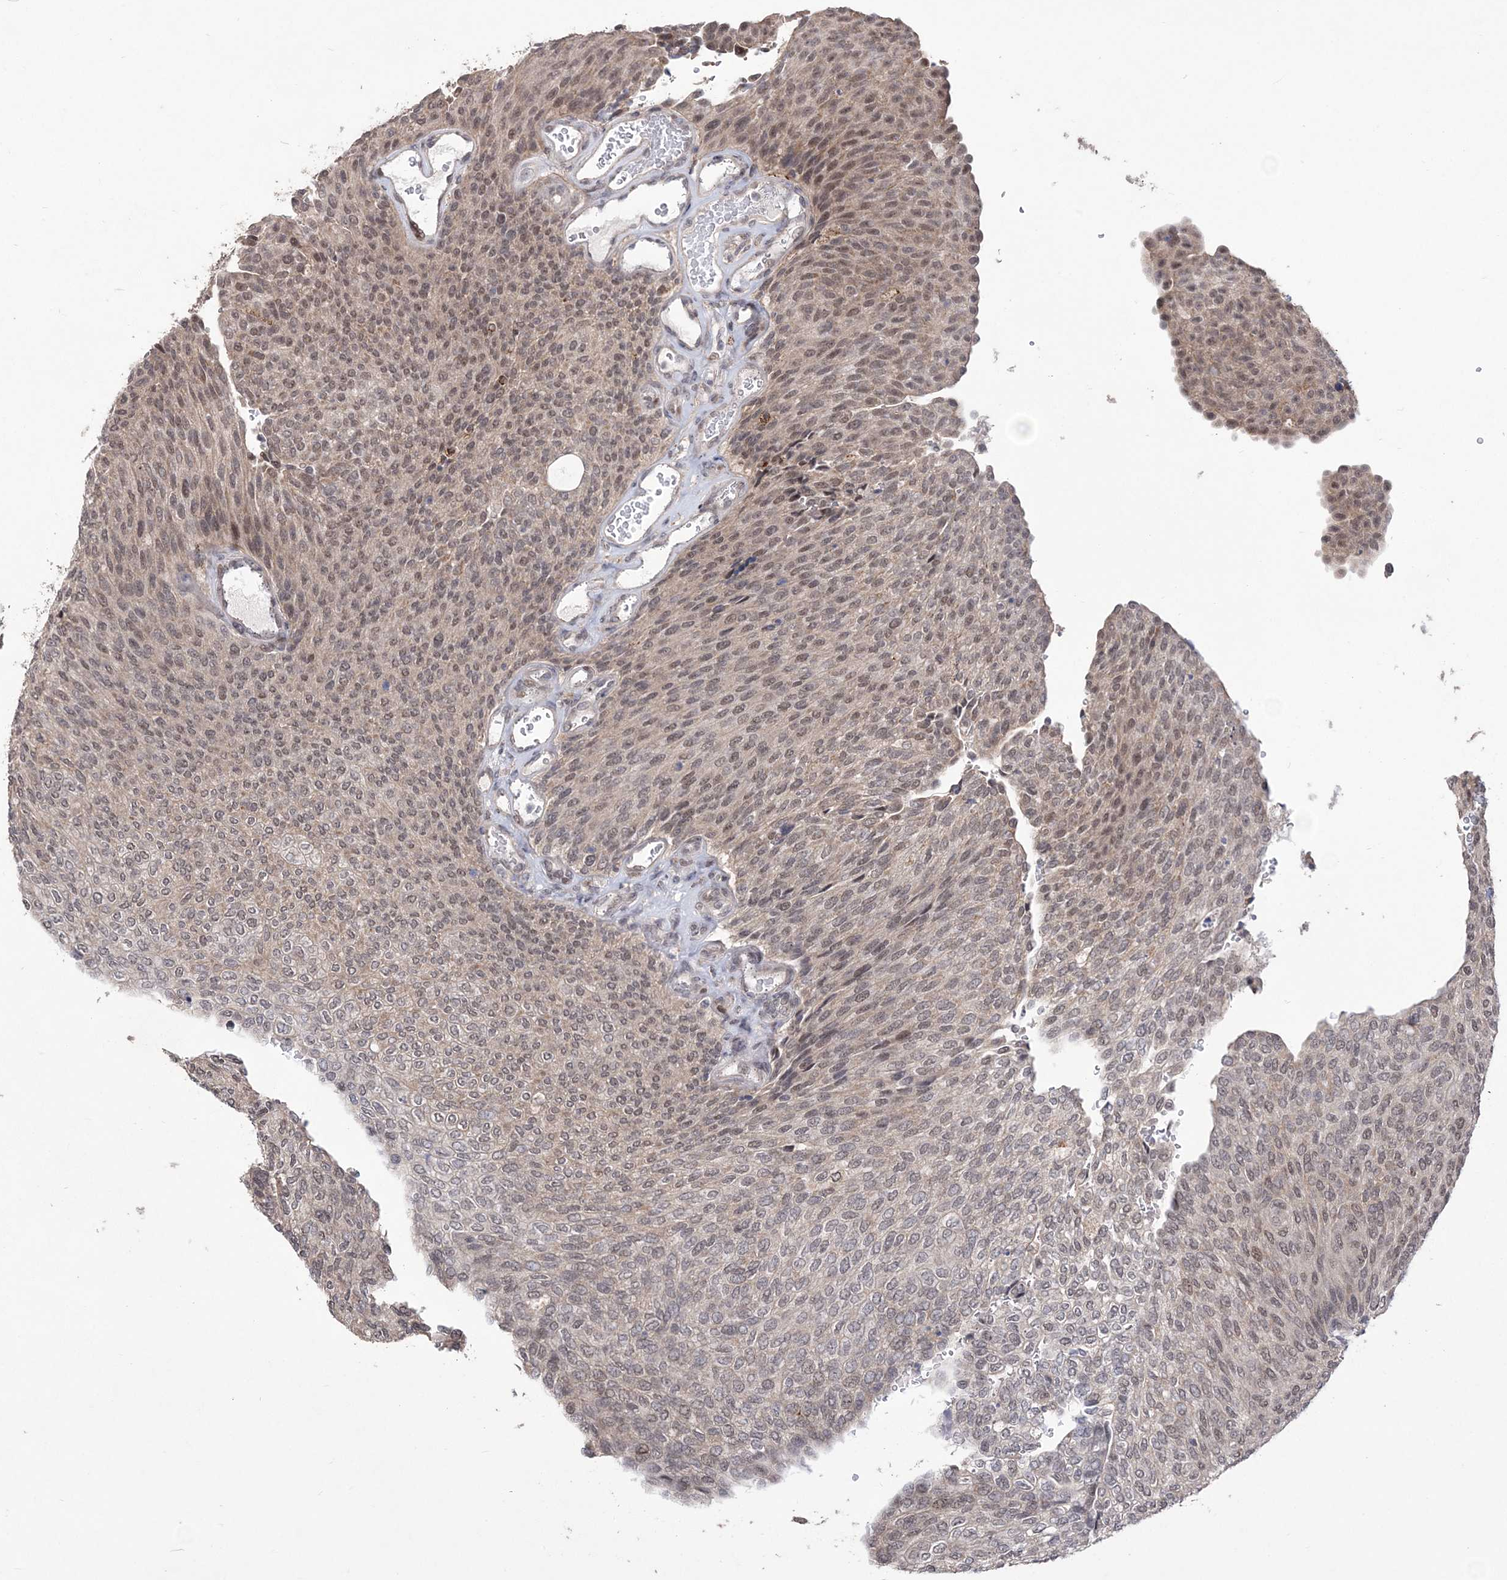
{"staining": {"intensity": "moderate", "quantity": ">75%", "location": "nuclear"}, "tissue": "urothelial cancer", "cell_type": "Tumor cells", "image_type": "cancer", "snomed": [{"axis": "morphology", "description": "Urothelial carcinoma, Low grade"}, {"axis": "topography", "description": "Urinary bladder"}], "caption": "The histopathology image exhibits a brown stain indicating the presence of a protein in the nuclear of tumor cells in low-grade urothelial carcinoma.", "gene": "BOD1L1", "patient": {"sex": "female", "age": 79}}